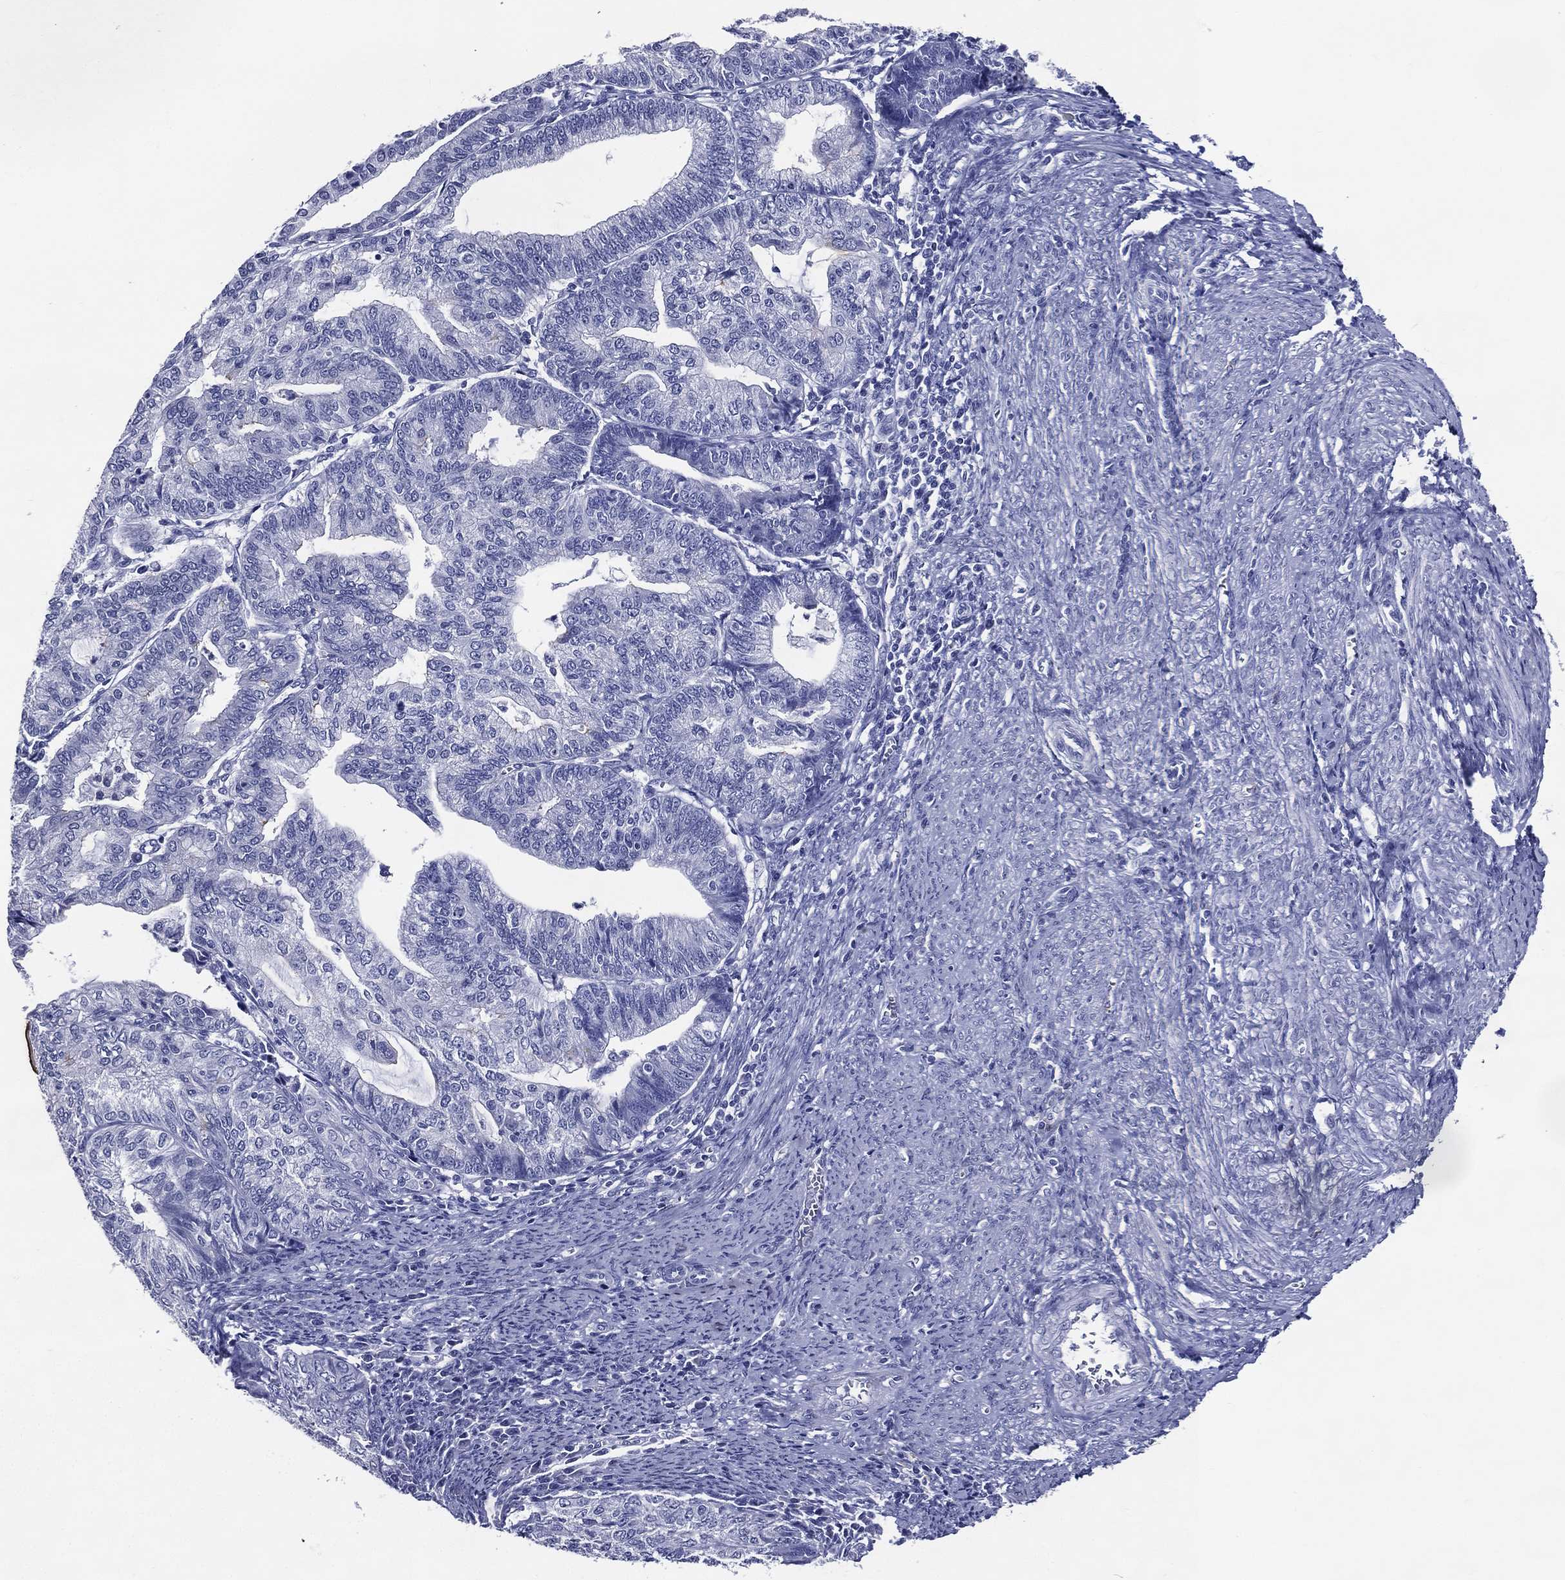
{"staining": {"intensity": "negative", "quantity": "none", "location": "none"}, "tissue": "endometrial cancer", "cell_type": "Tumor cells", "image_type": "cancer", "snomed": [{"axis": "morphology", "description": "Adenocarcinoma, NOS"}, {"axis": "topography", "description": "Endometrium"}], "caption": "Immunohistochemical staining of human endometrial cancer (adenocarcinoma) reveals no significant expression in tumor cells.", "gene": "ACE2", "patient": {"sex": "female", "age": 82}}